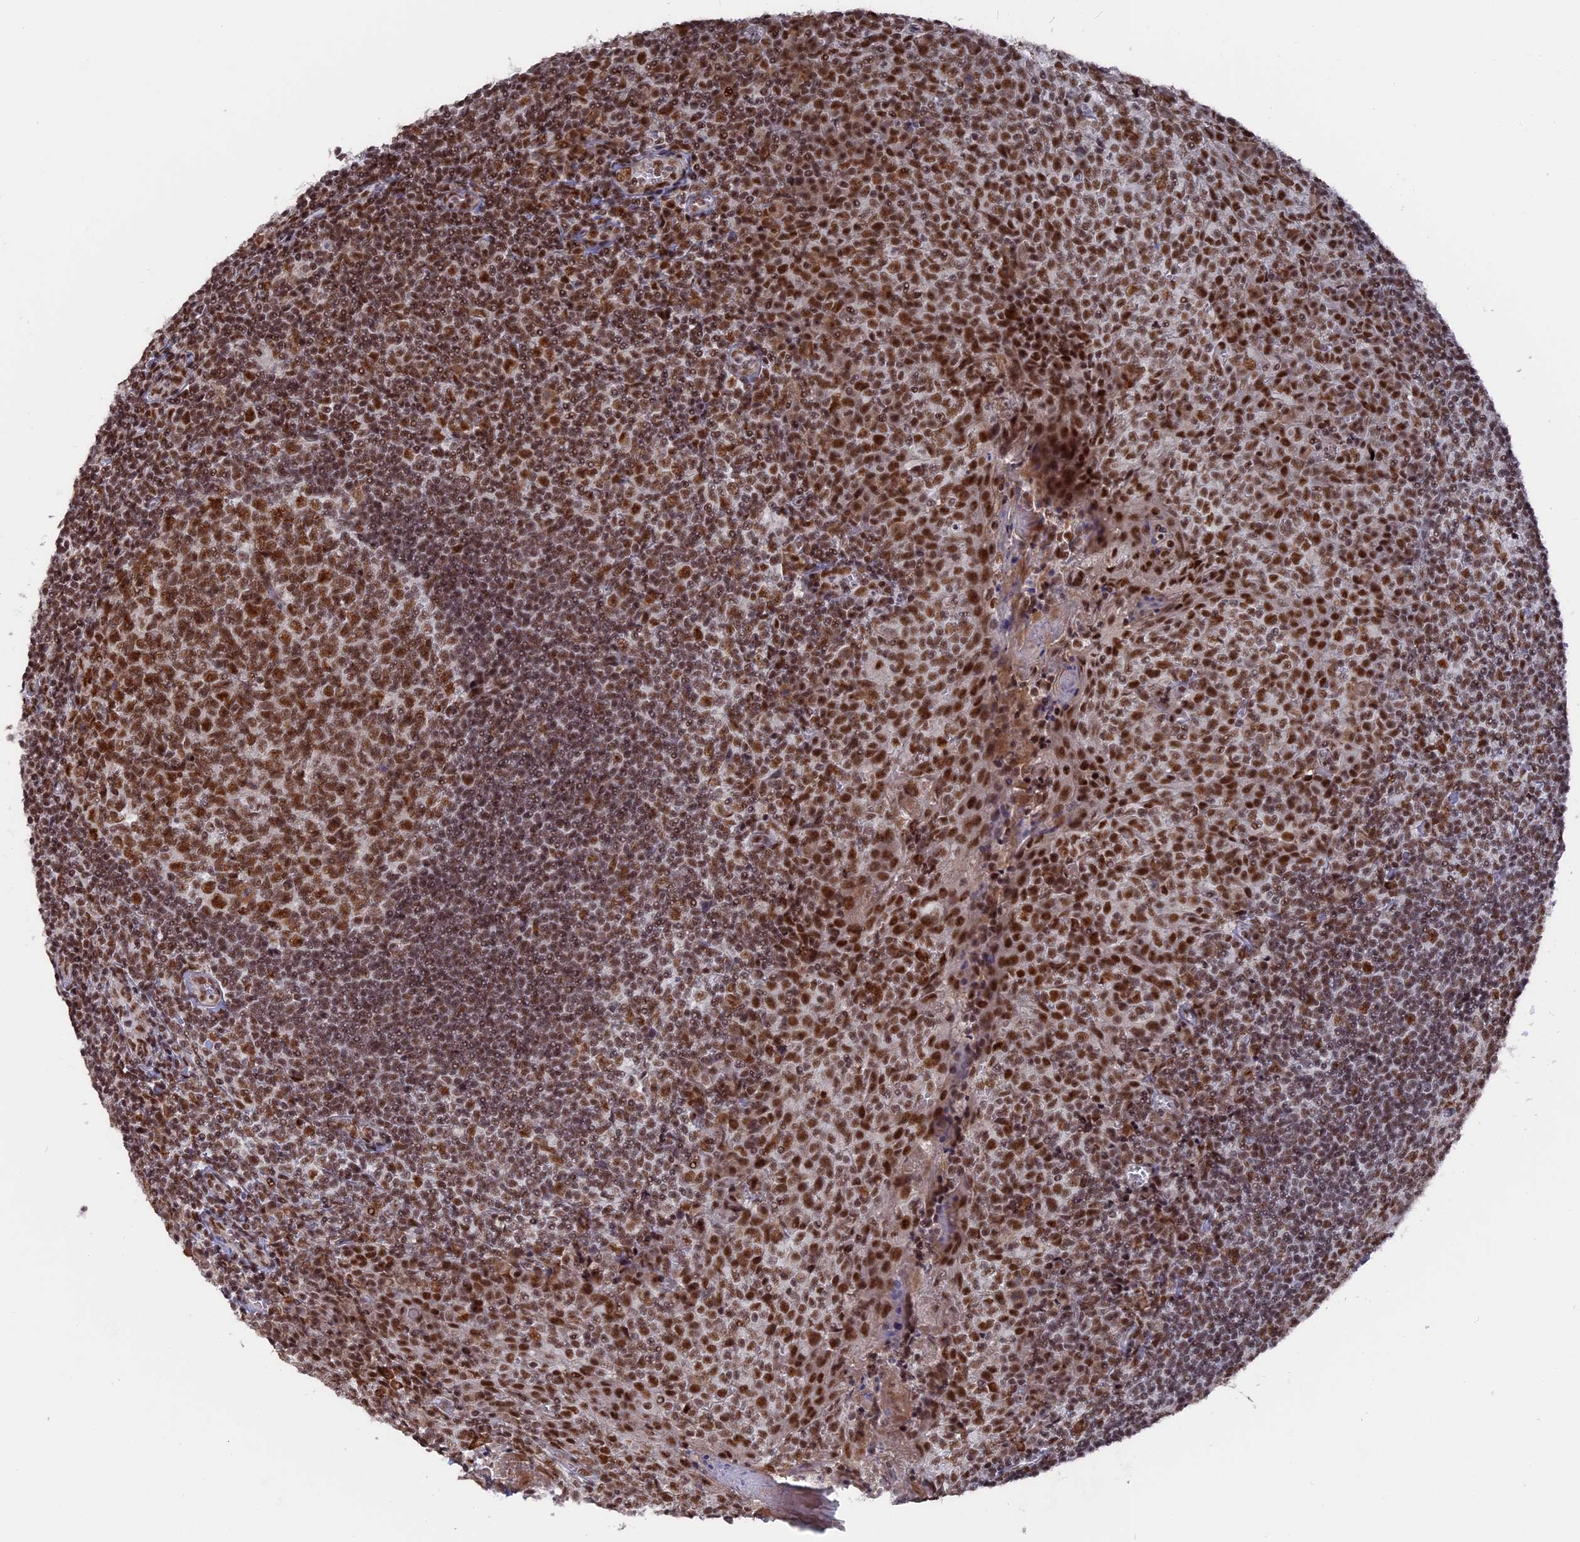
{"staining": {"intensity": "strong", "quantity": ">75%", "location": "nuclear"}, "tissue": "tonsil", "cell_type": "Germinal center cells", "image_type": "normal", "snomed": [{"axis": "morphology", "description": "Normal tissue, NOS"}, {"axis": "topography", "description": "Tonsil"}], "caption": "Approximately >75% of germinal center cells in unremarkable human tonsil reveal strong nuclear protein staining as visualized by brown immunohistochemical staining.", "gene": "SF3A2", "patient": {"sex": "male", "age": 27}}